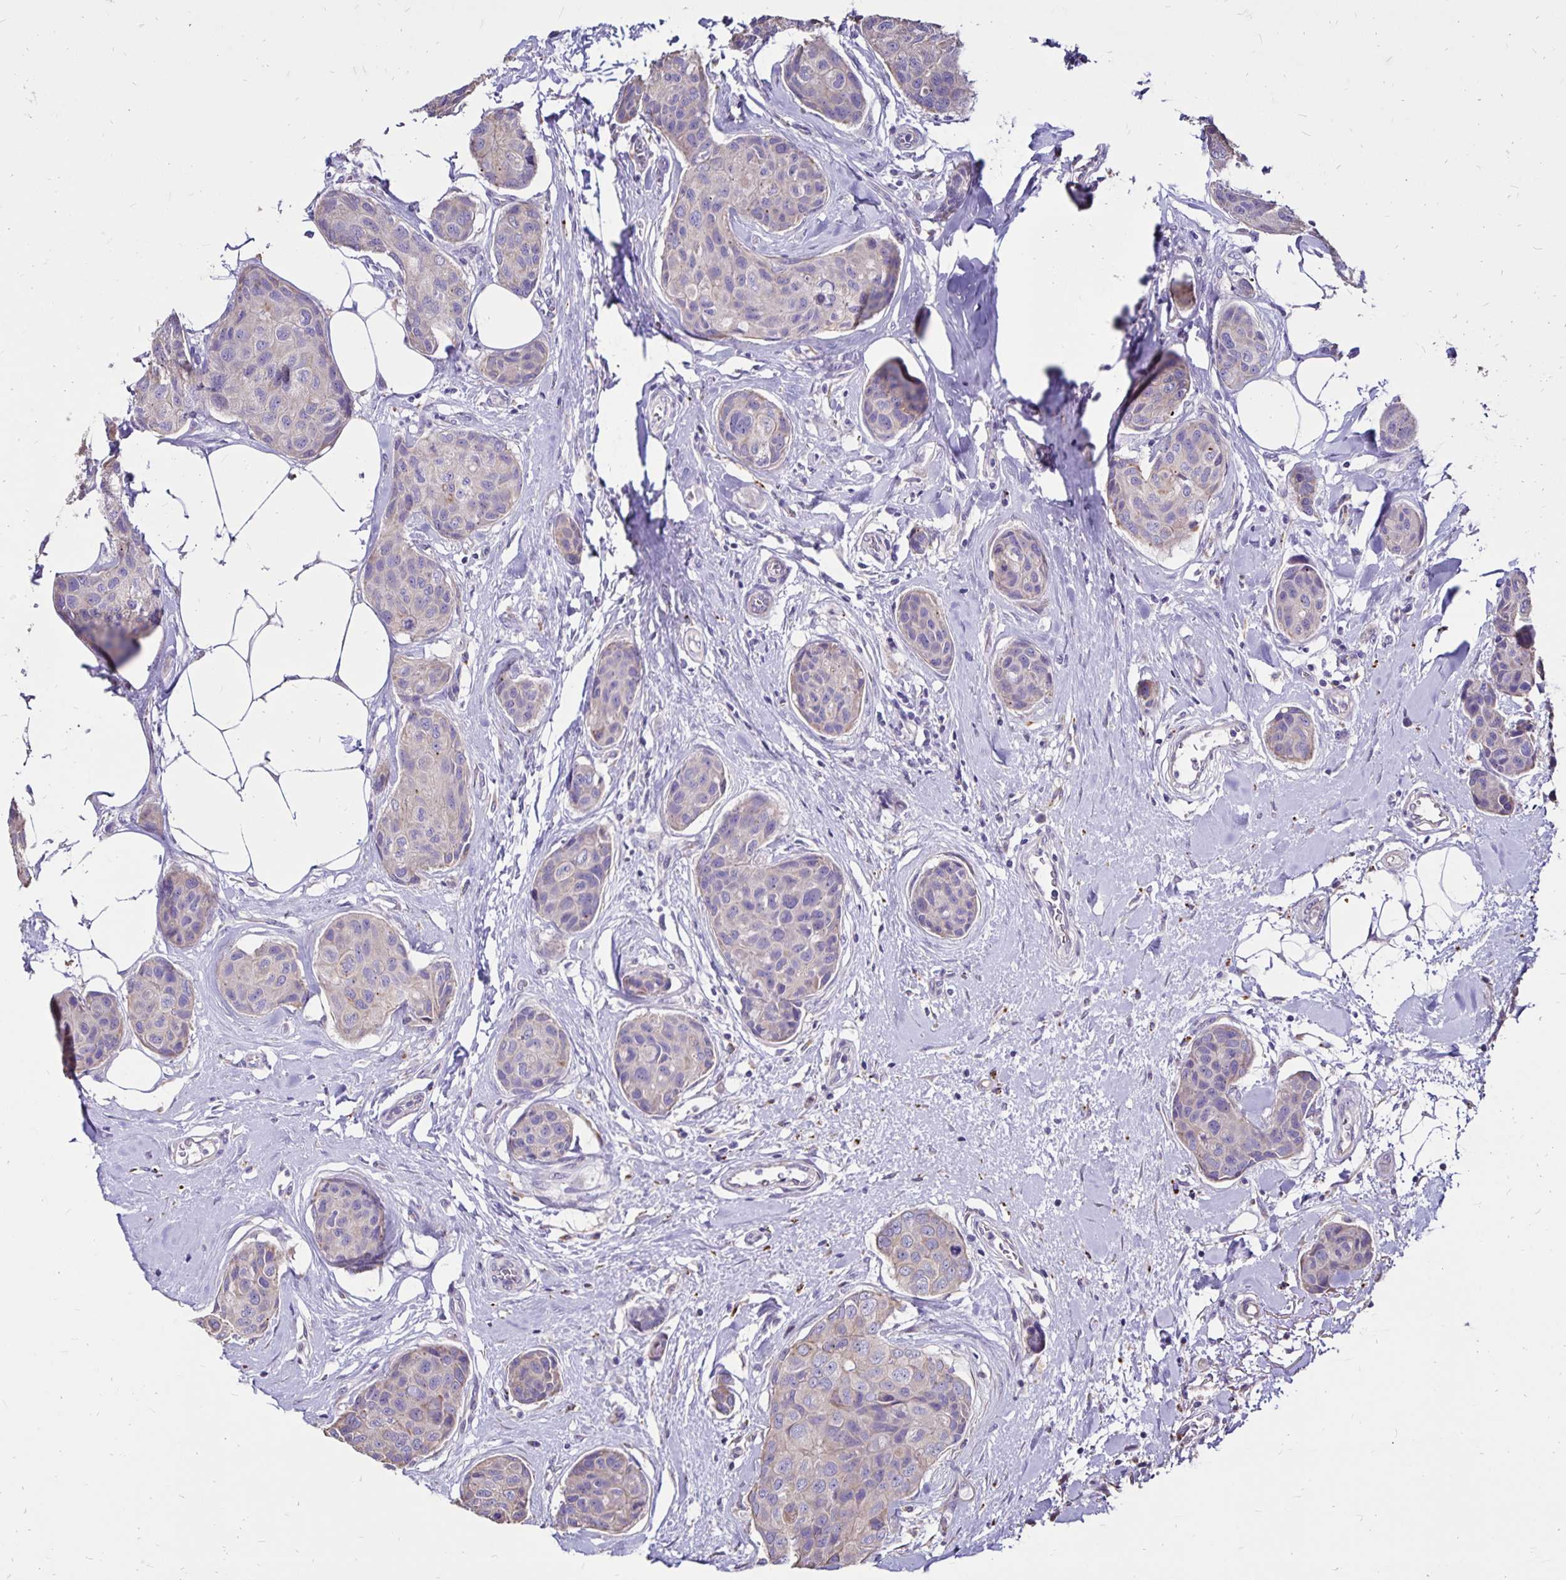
{"staining": {"intensity": "negative", "quantity": "none", "location": "none"}, "tissue": "breast cancer", "cell_type": "Tumor cells", "image_type": "cancer", "snomed": [{"axis": "morphology", "description": "Duct carcinoma"}, {"axis": "topography", "description": "Breast"}], "caption": "The IHC micrograph has no significant staining in tumor cells of invasive ductal carcinoma (breast) tissue. (DAB (3,3'-diaminobenzidine) immunohistochemistry, high magnification).", "gene": "EVPL", "patient": {"sex": "female", "age": 80}}